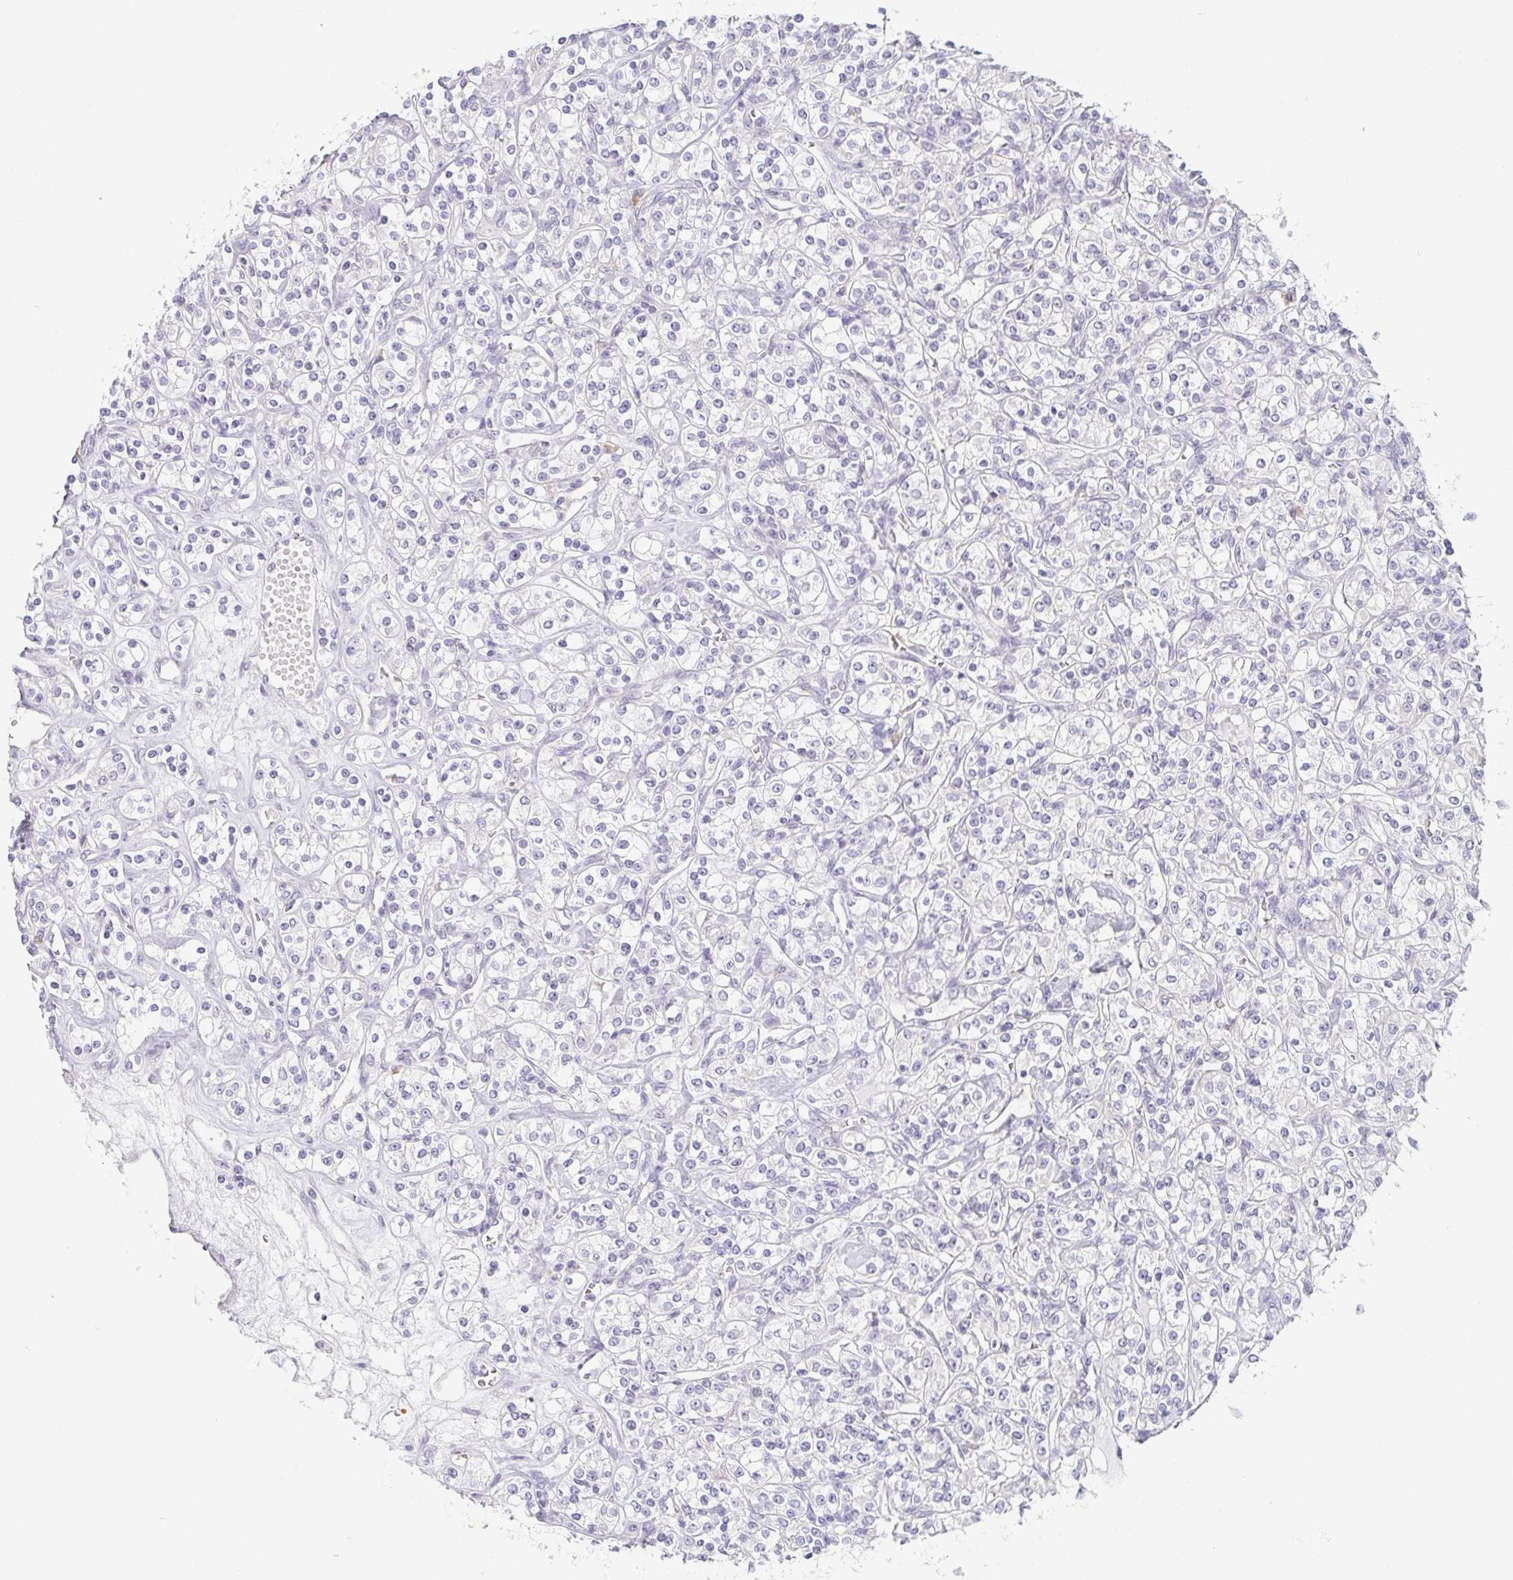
{"staining": {"intensity": "negative", "quantity": "none", "location": "none"}, "tissue": "renal cancer", "cell_type": "Tumor cells", "image_type": "cancer", "snomed": [{"axis": "morphology", "description": "Adenocarcinoma, NOS"}, {"axis": "topography", "description": "Kidney"}], "caption": "Renal adenocarcinoma stained for a protein using IHC reveals no expression tumor cells.", "gene": "PRR27", "patient": {"sex": "male", "age": 77}}